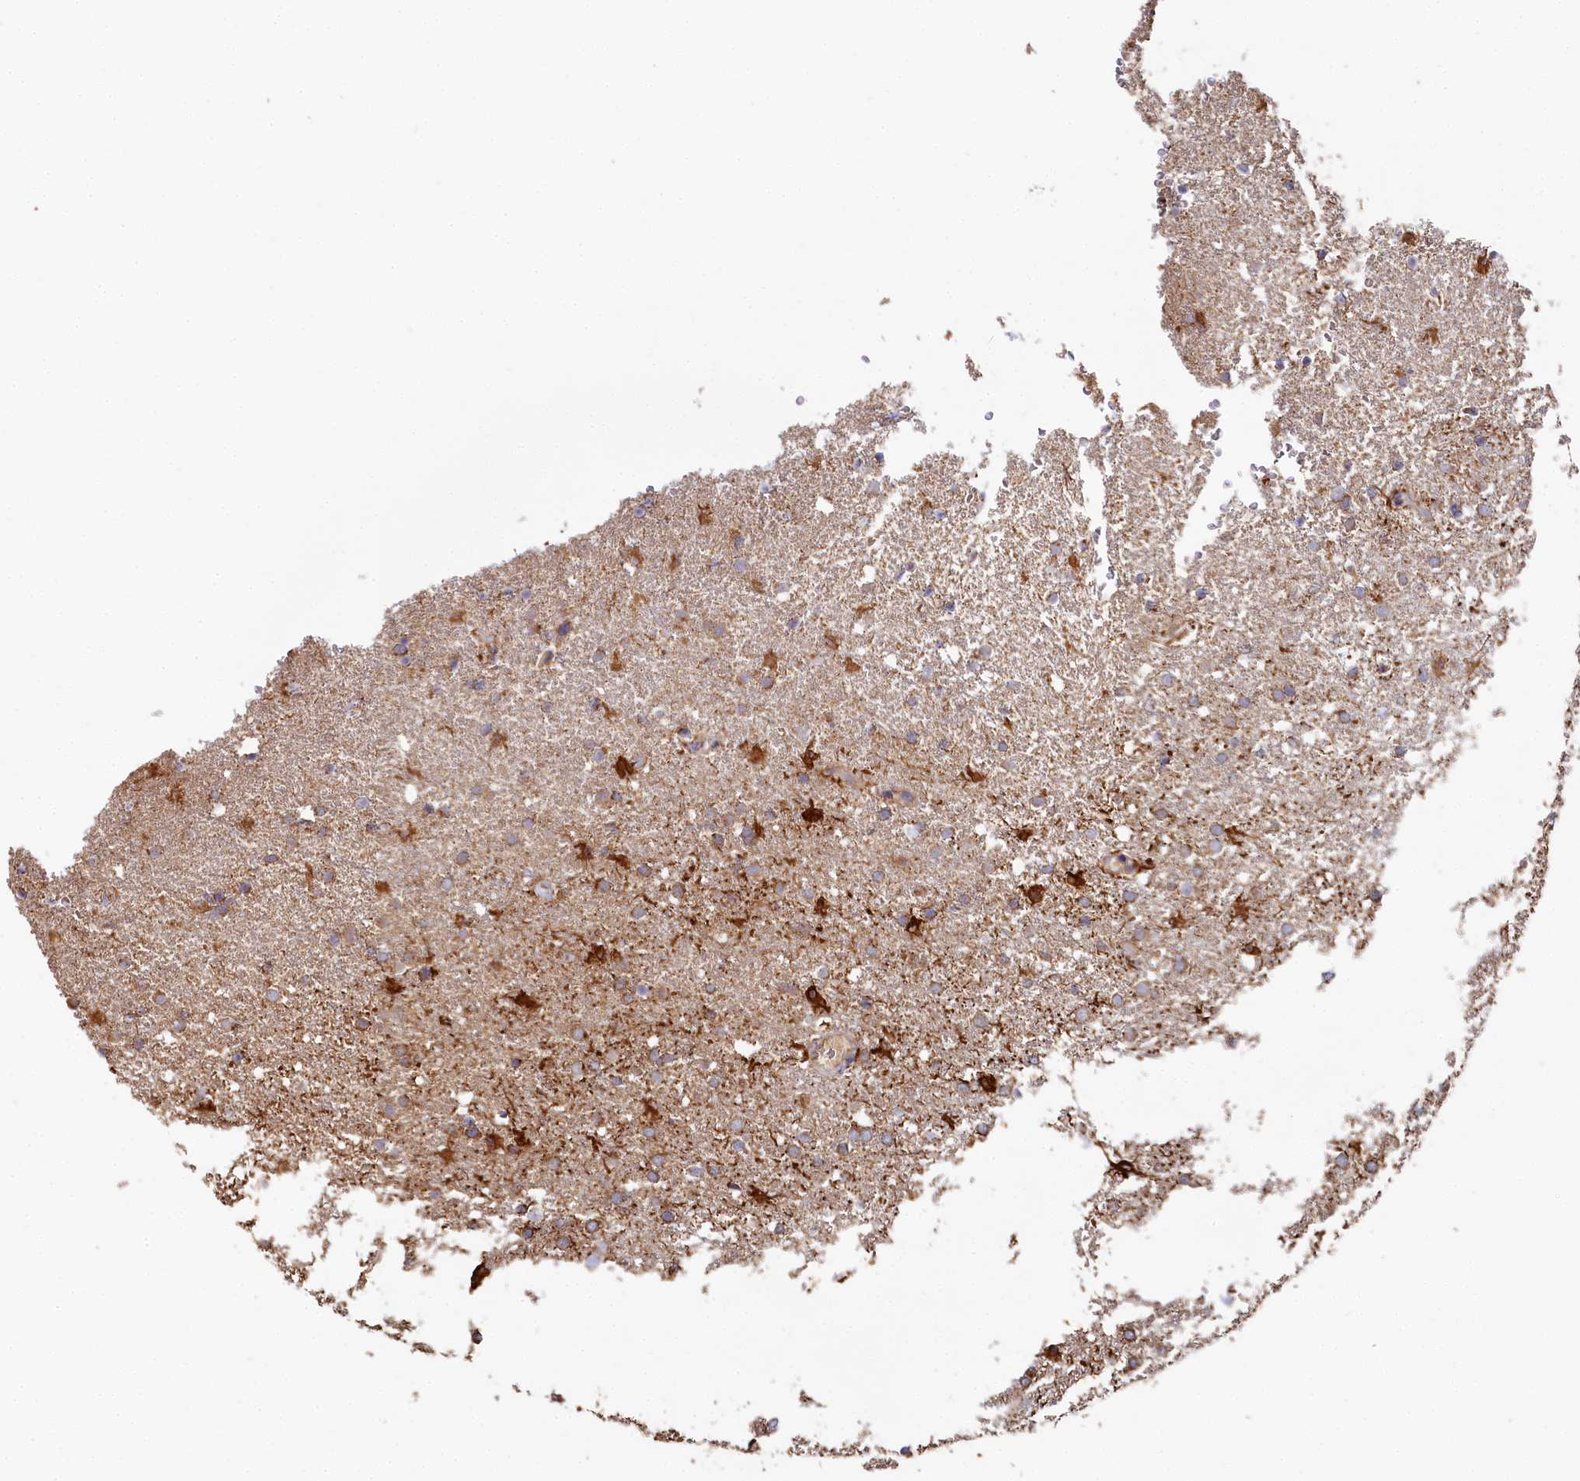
{"staining": {"intensity": "moderate", "quantity": ">75%", "location": "cytoplasmic/membranous"}, "tissue": "glioma", "cell_type": "Tumor cells", "image_type": "cancer", "snomed": [{"axis": "morphology", "description": "Glioma, malignant, High grade"}, {"axis": "topography", "description": "Brain"}], "caption": "Protein expression analysis of human glioma reveals moderate cytoplasmic/membranous positivity in approximately >75% of tumor cells.", "gene": "HAUS2", "patient": {"sex": "male", "age": 72}}